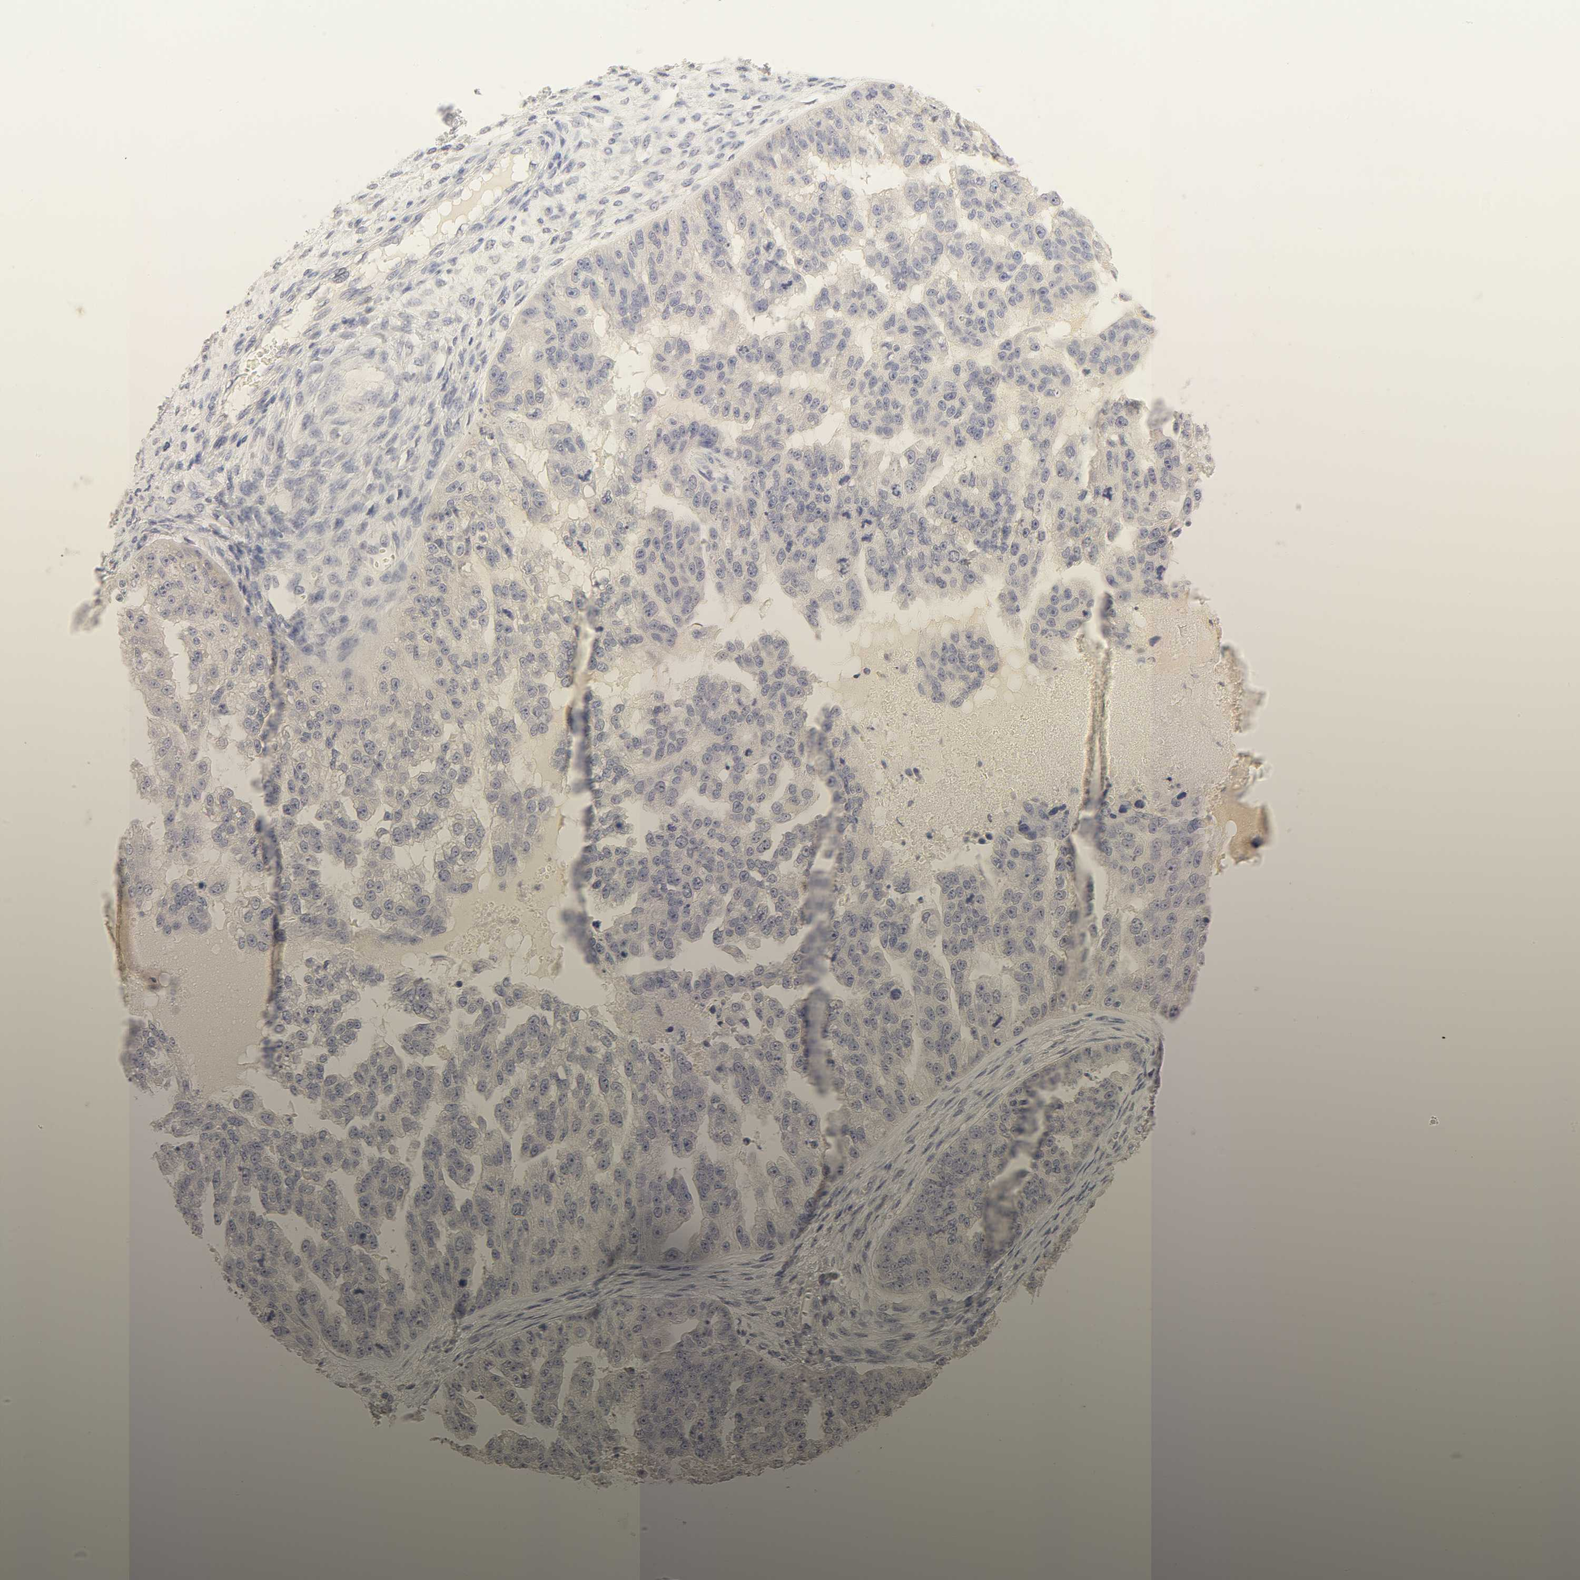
{"staining": {"intensity": "negative", "quantity": "none", "location": "none"}, "tissue": "ovarian cancer", "cell_type": "Tumor cells", "image_type": "cancer", "snomed": [{"axis": "morphology", "description": "Cystadenocarcinoma, serous, NOS"}, {"axis": "topography", "description": "Ovary"}], "caption": "This photomicrograph is of ovarian cancer stained with immunohistochemistry (IHC) to label a protein in brown with the nuclei are counter-stained blue. There is no positivity in tumor cells.", "gene": "CYP4B1", "patient": {"sex": "female", "age": 58}}